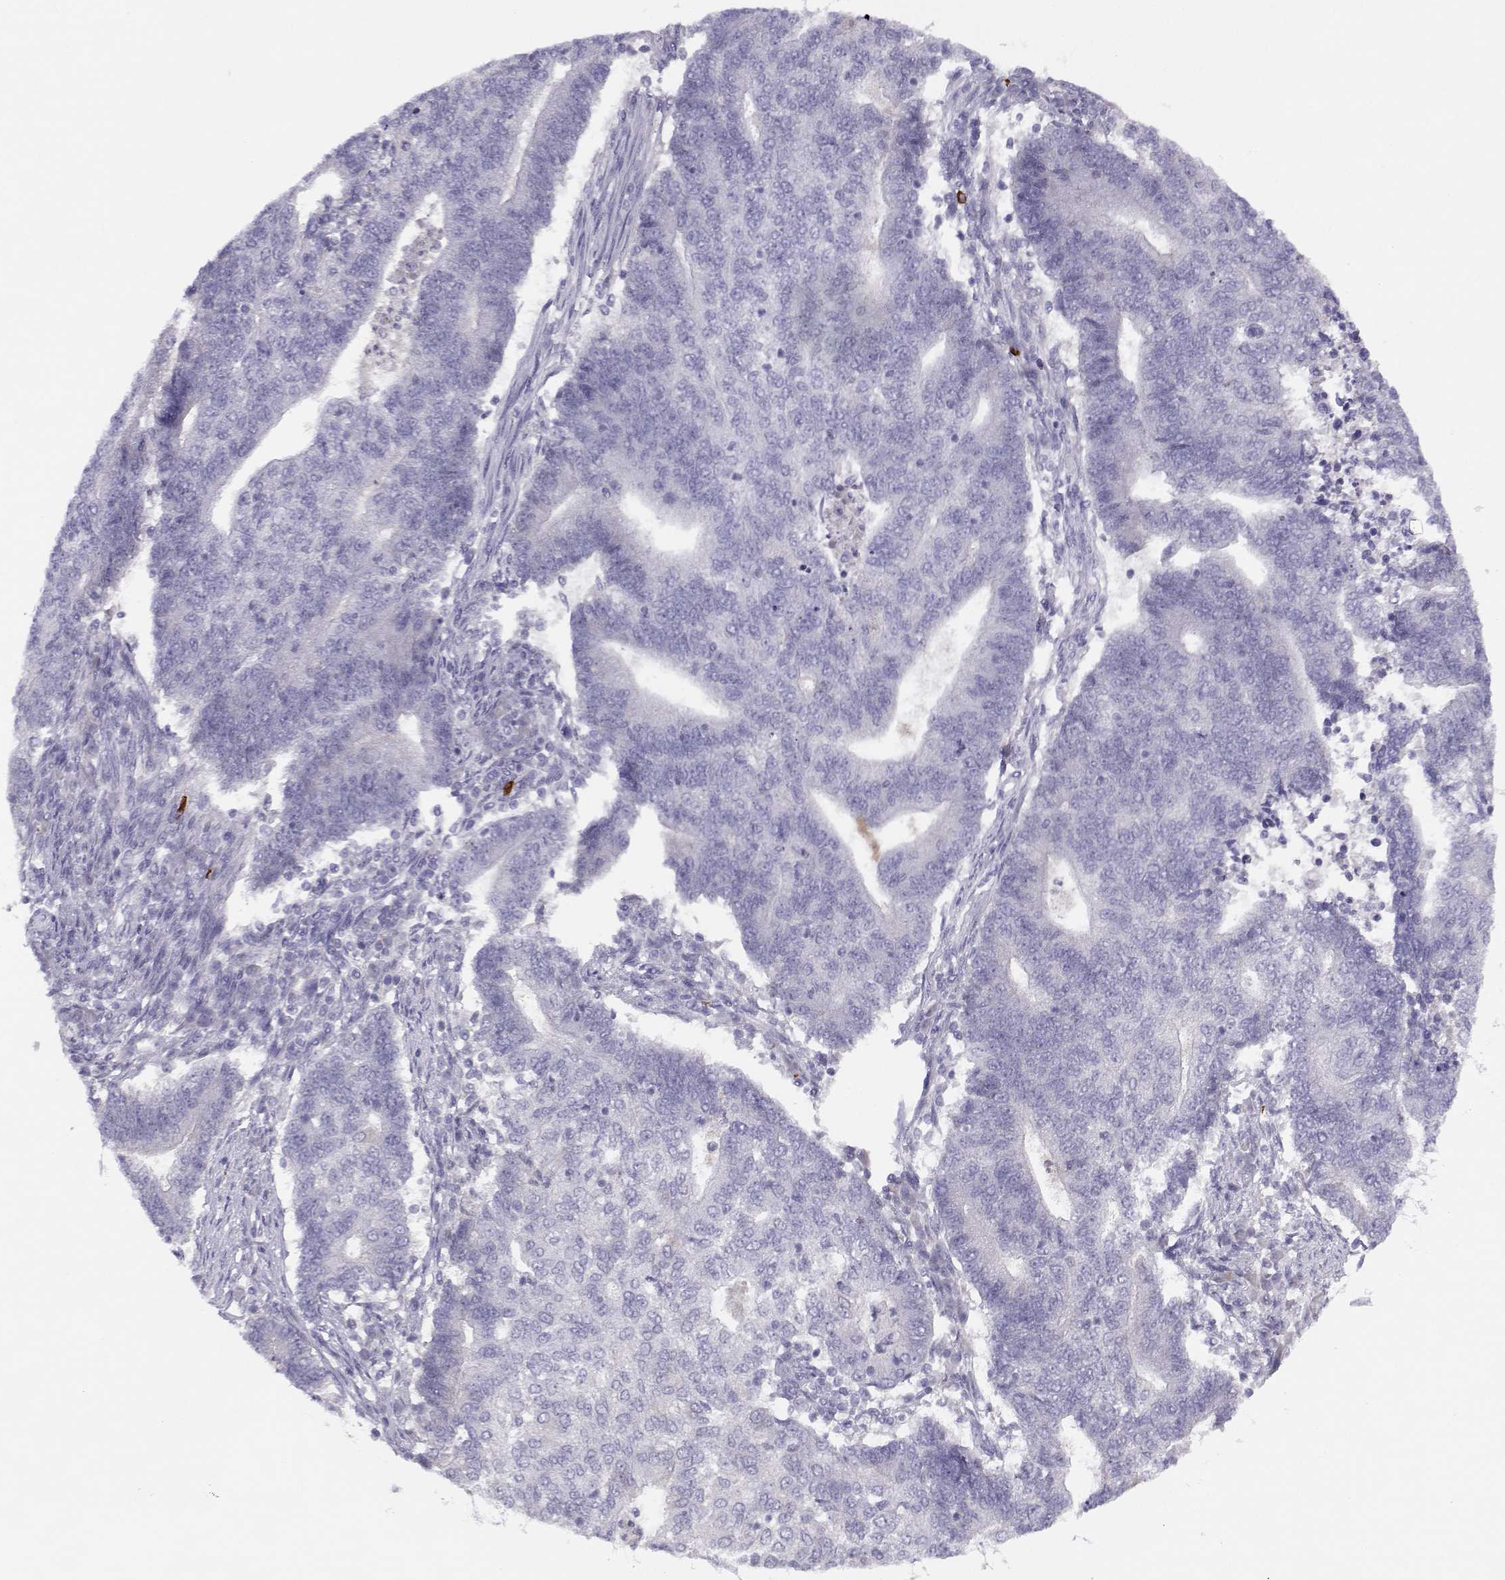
{"staining": {"intensity": "negative", "quantity": "none", "location": "none"}, "tissue": "endometrial cancer", "cell_type": "Tumor cells", "image_type": "cancer", "snomed": [{"axis": "morphology", "description": "Adenocarcinoma, NOS"}, {"axis": "topography", "description": "Uterus"}, {"axis": "topography", "description": "Endometrium"}], "caption": "An IHC photomicrograph of endometrial cancer is shown. There is no staining in tumor cells of endometrial cancer. (DAB (3,3'-diaminobenzidine) immunohistochemistry (IHC) visualized using brightfield microscopy, high magnification).", "gene": "CFAP77", "patient": {"sex": "female", "age": 54}}